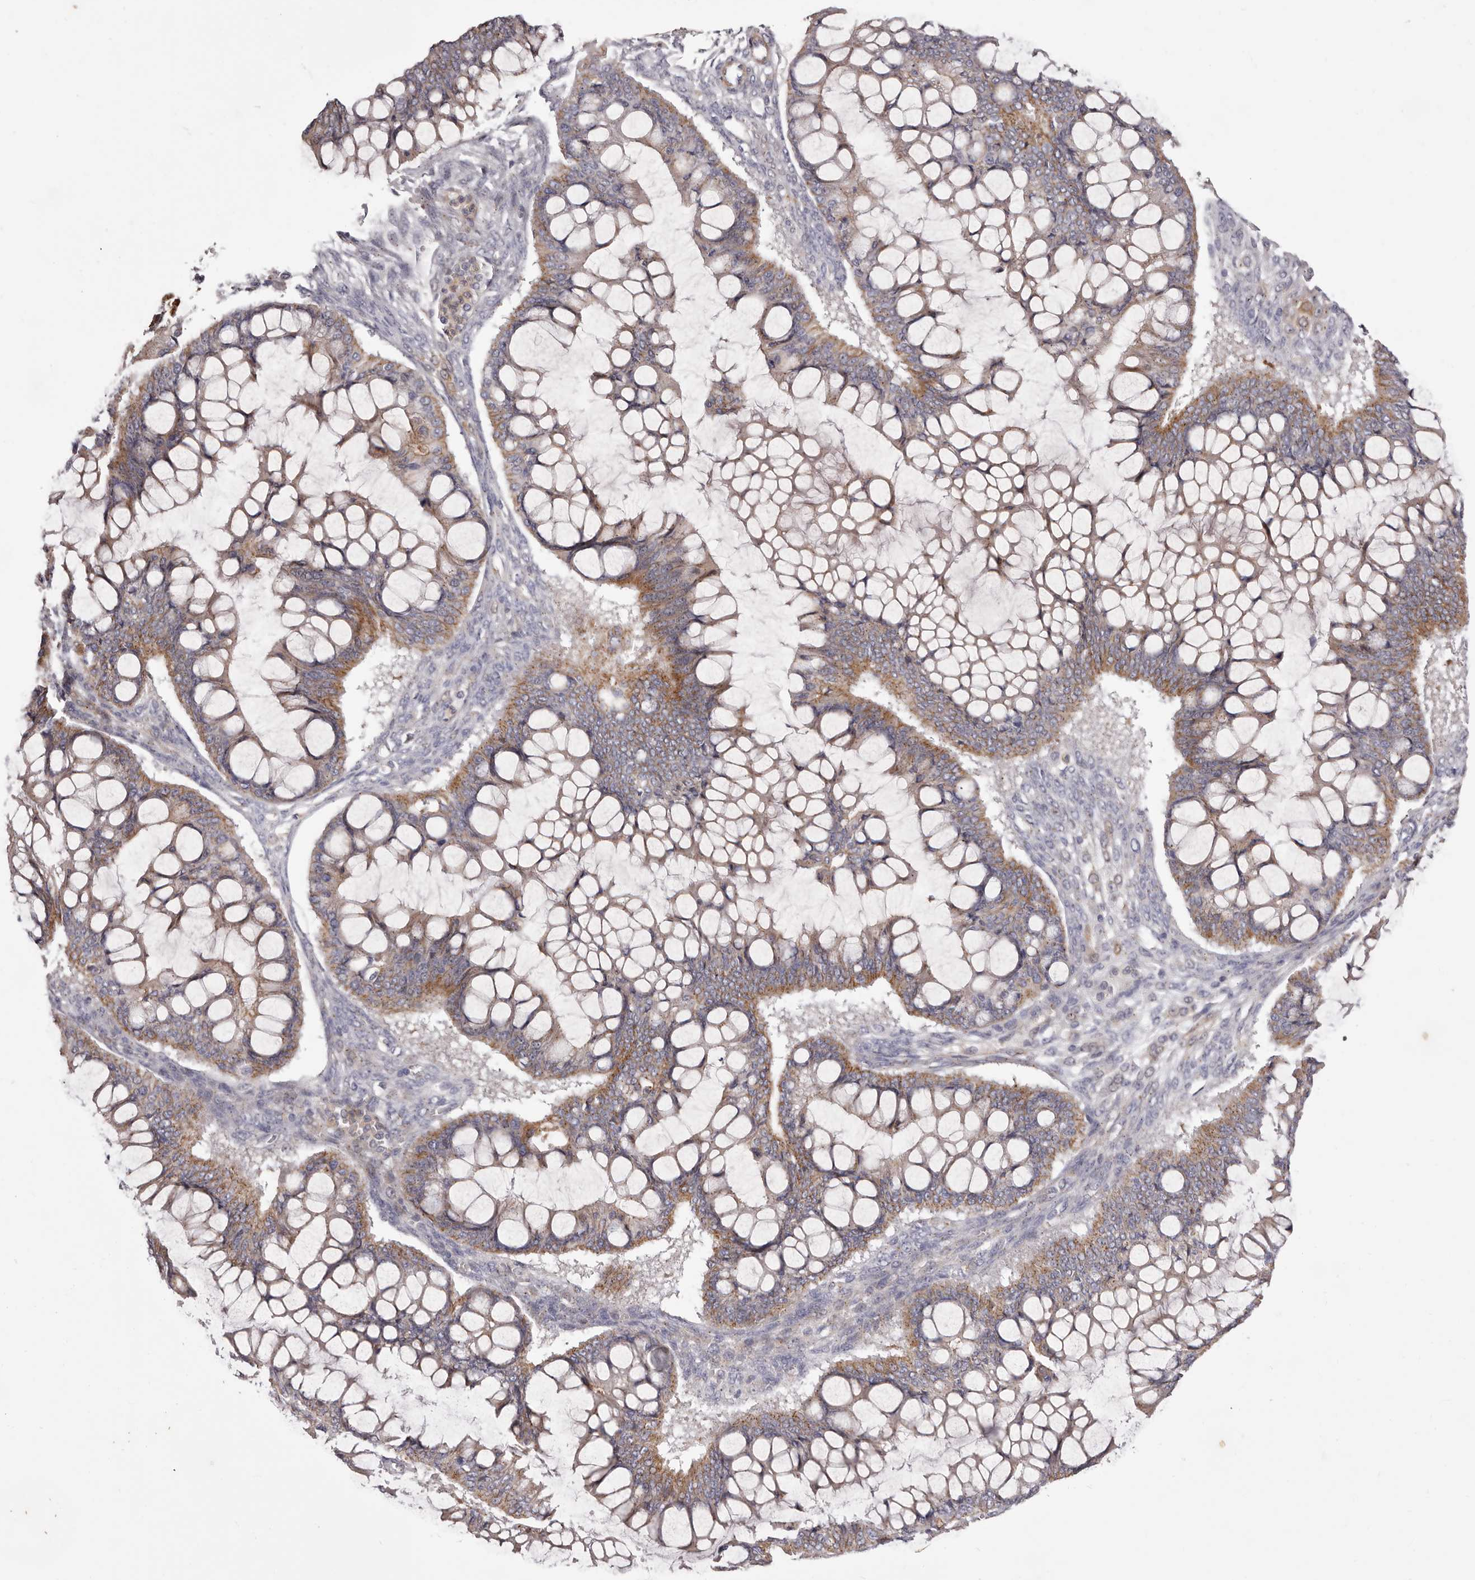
{"staining": {"intensity": "moderate", "quantity": ">75%", "location": "cytoplasmic/membranous"}, "tissue": "ovarian cancer", "cell_type": "Tumor cells", "image_type": "cancer", "snomed": [{"axis": "morphology", "description": "Cystadenocarcinoma, mucinous, NOS"}, {"axis": "topography", "description": "Ovary"}], "caption": "Ovarian mucinous cystadenocarcinoma stained for a protein displays moderate cytoplasmic/membranous positivity in tumor cells. (DAB (3,3'-diaminobenzidine) = brown stain, brightfield microscopy at high magnification).", "gene": "PEG10", "patient": {"sex": "female", "age": 73}}